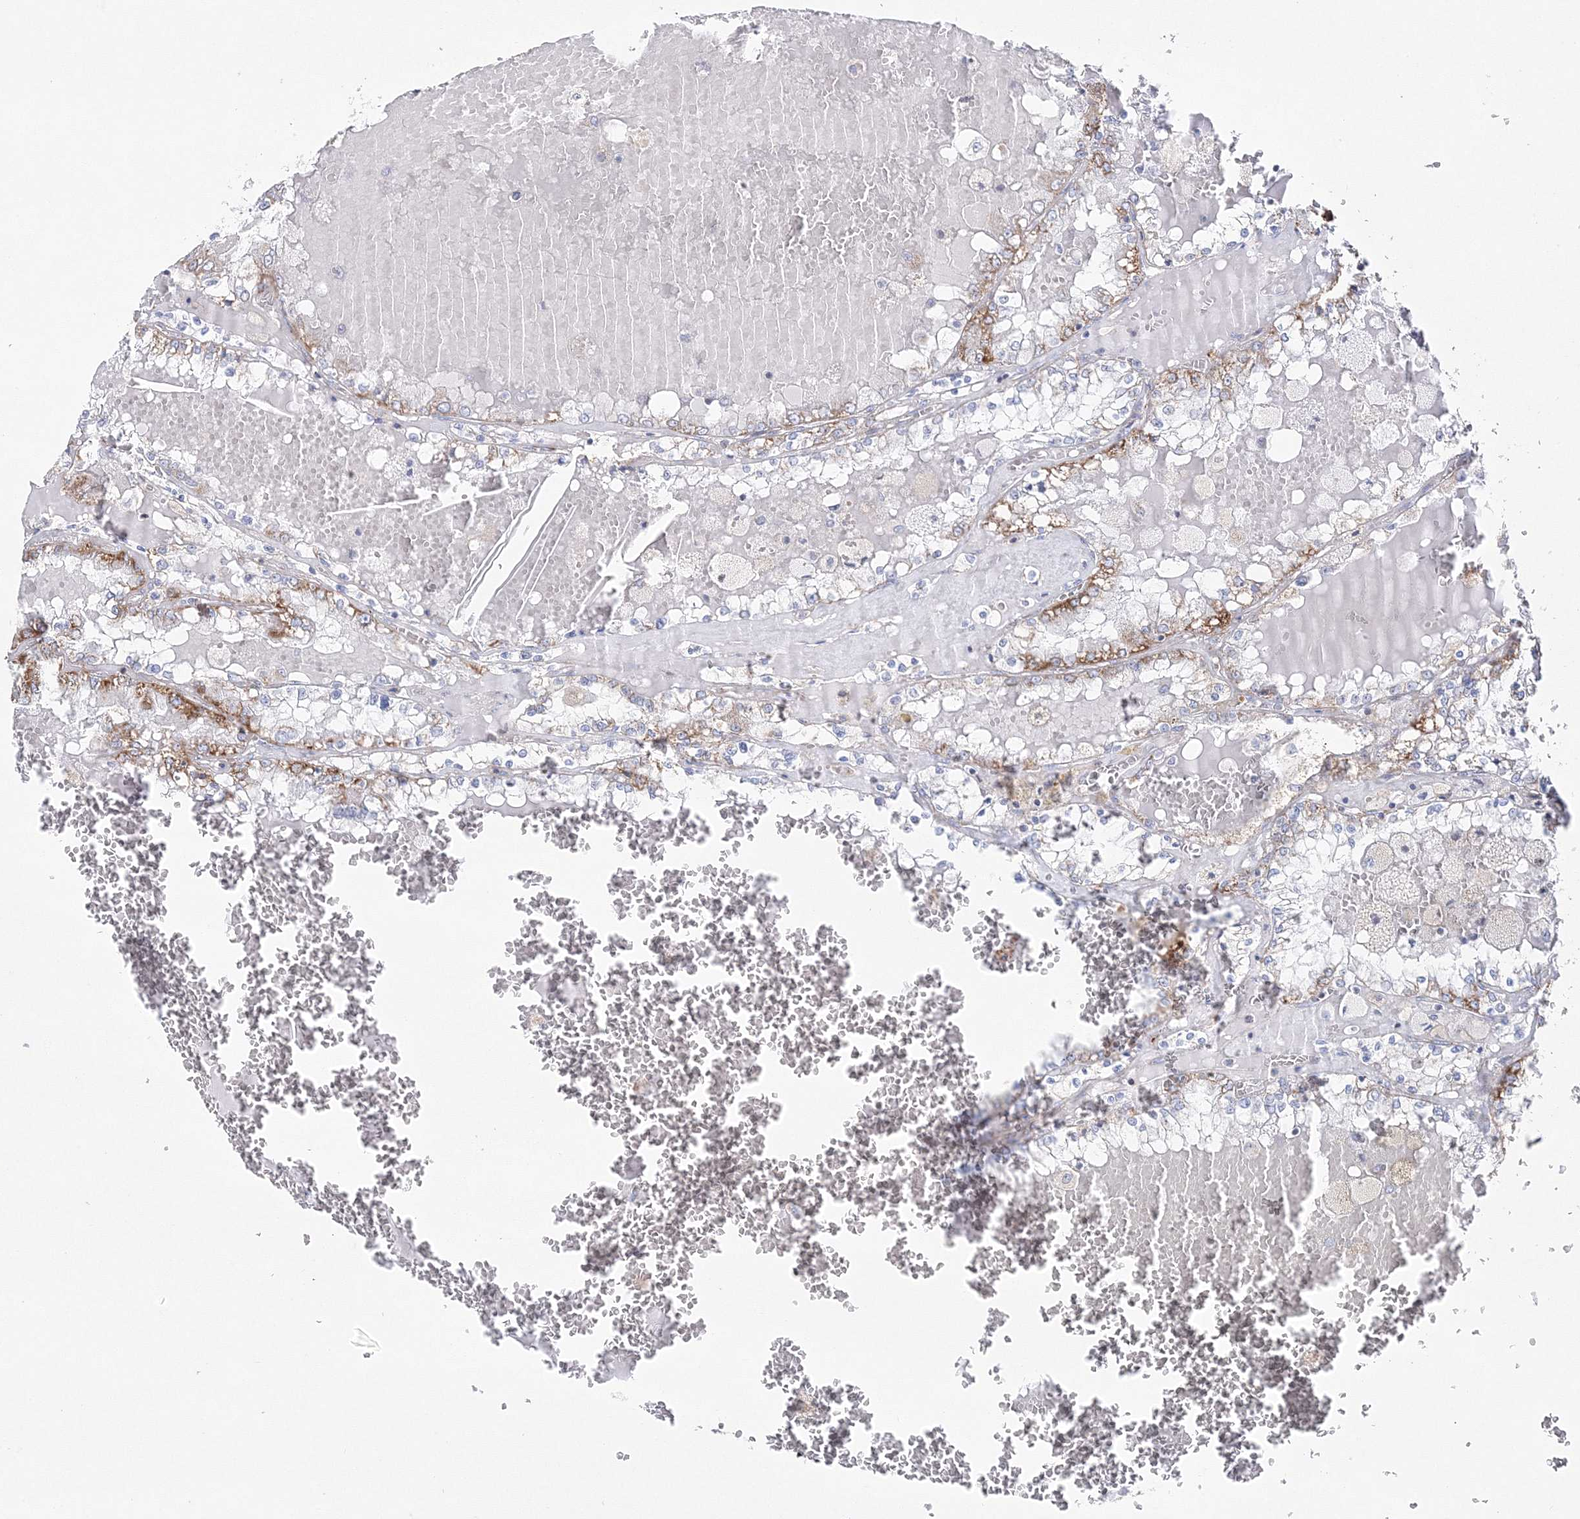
{"staining": {"intensity": "moderate", "quantity": "<25%", "location": "cytoplasmic/membranous"}, "tissue": "renal cancer", "cell_type": "Tumor cells", "image_type": "cancer", "snomed": [{"axis": "morphology", "description": "Adenocarcinoma, NOS"}, {"axis": "topography", "description": "Kidney"}], "caption": "Immunohistochemical staining of human renal cancer displays low levels of moderate cytoplasmic/membranous expression in about <25% of tumor cells.", "gene": "HIBCH", "patient": {"sex": "female", "age": 56}}